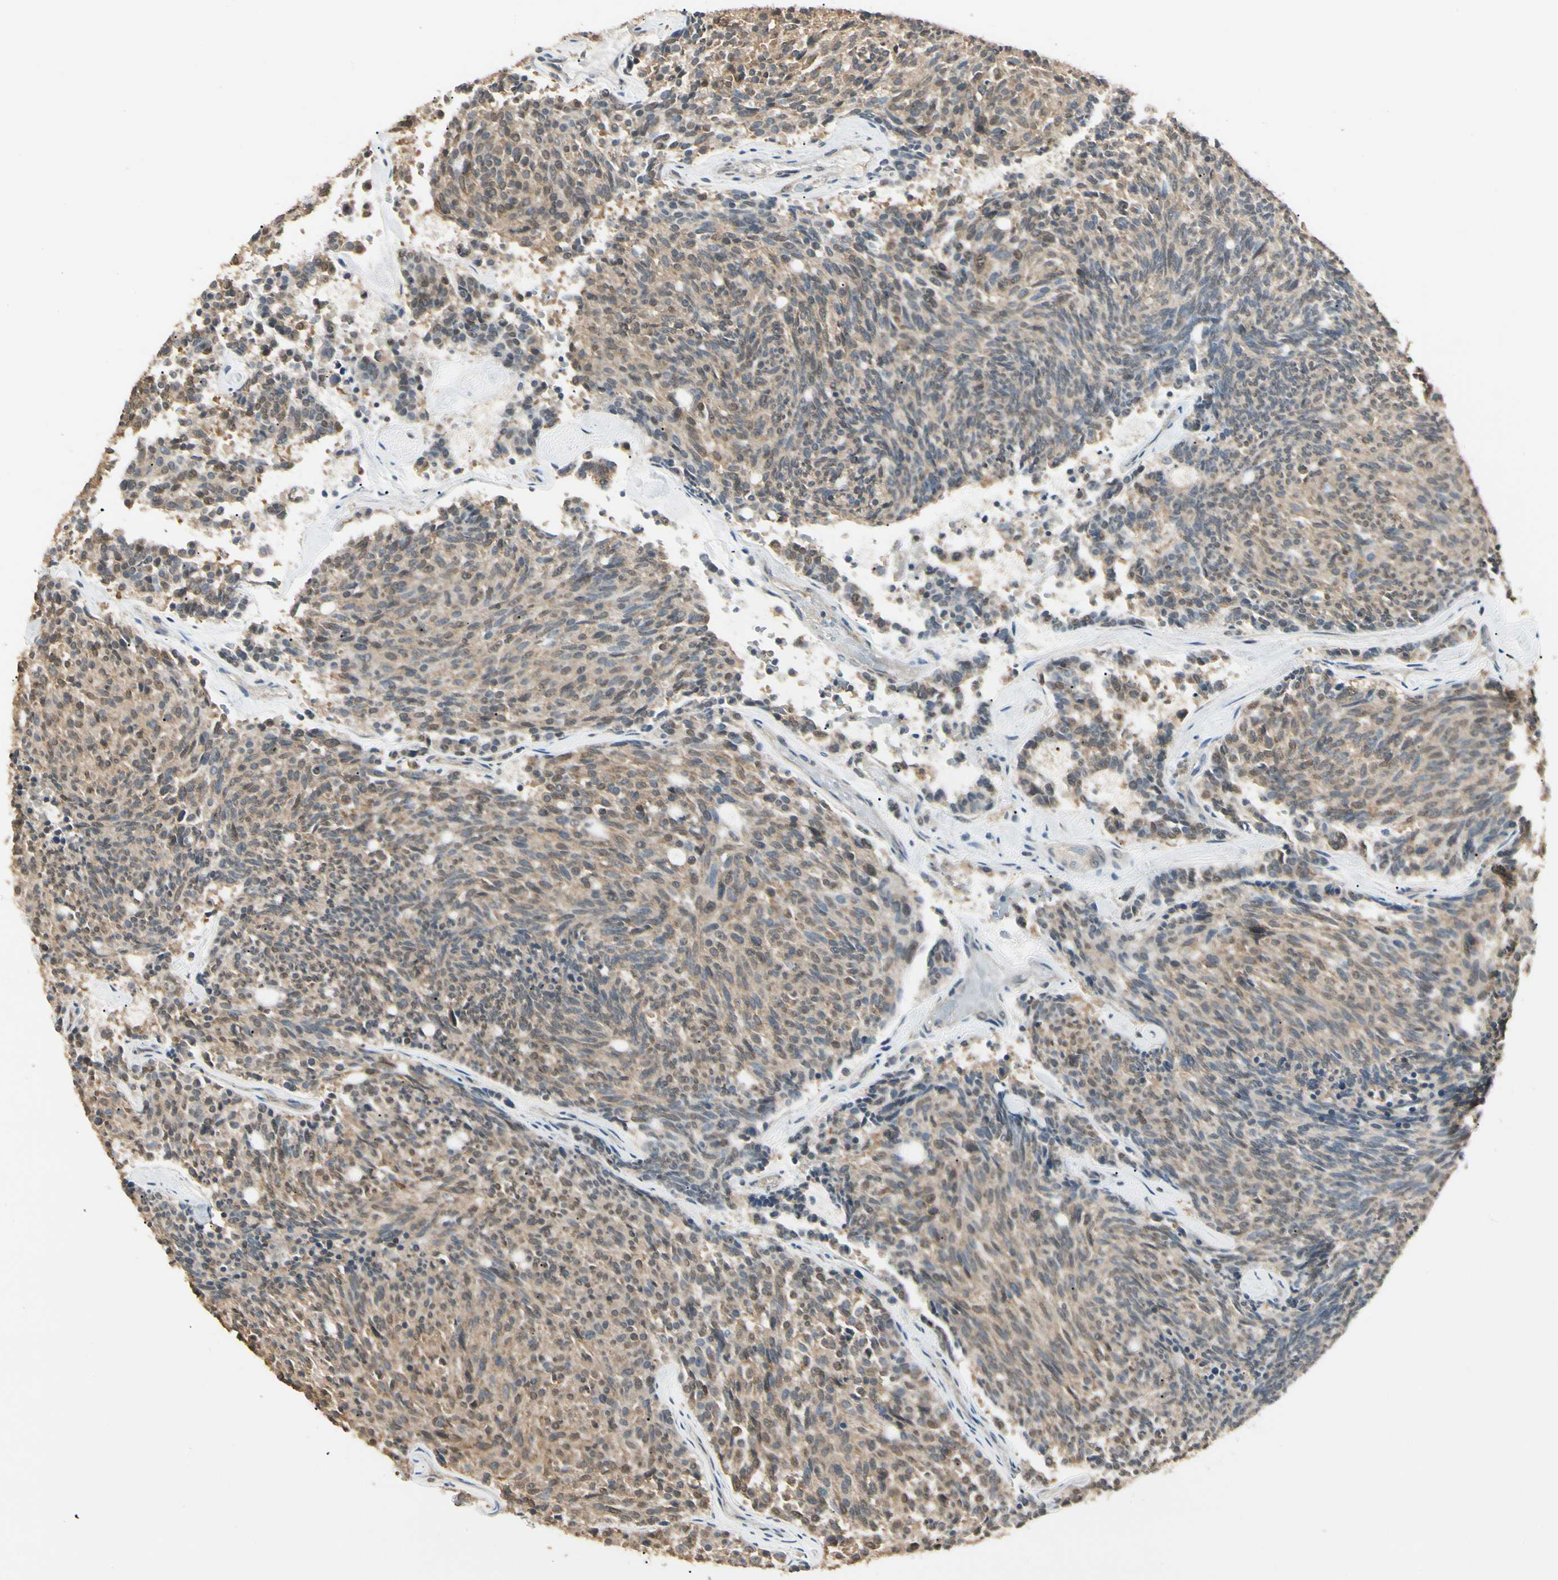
{"staining": {"intensity": "weak", "quantity": ">75%", "location": "cytoplasmic/membranous"}, "tissue": "carcinoid", "cell_type": "Tumor cells", "image_type": "cancer", "snomed": [{"axis": "morphology", "description": "Carcinoid, malignant, NOS"}, {"axis": "topography", "description": "Pancreas"}], "caption": "A brown stain labels weak cytoplasmic/membranous expression of a protein in human carcinoid tumor cells.", "gene": "SGCA", "patient": {"sex": "female", "age": 54}}